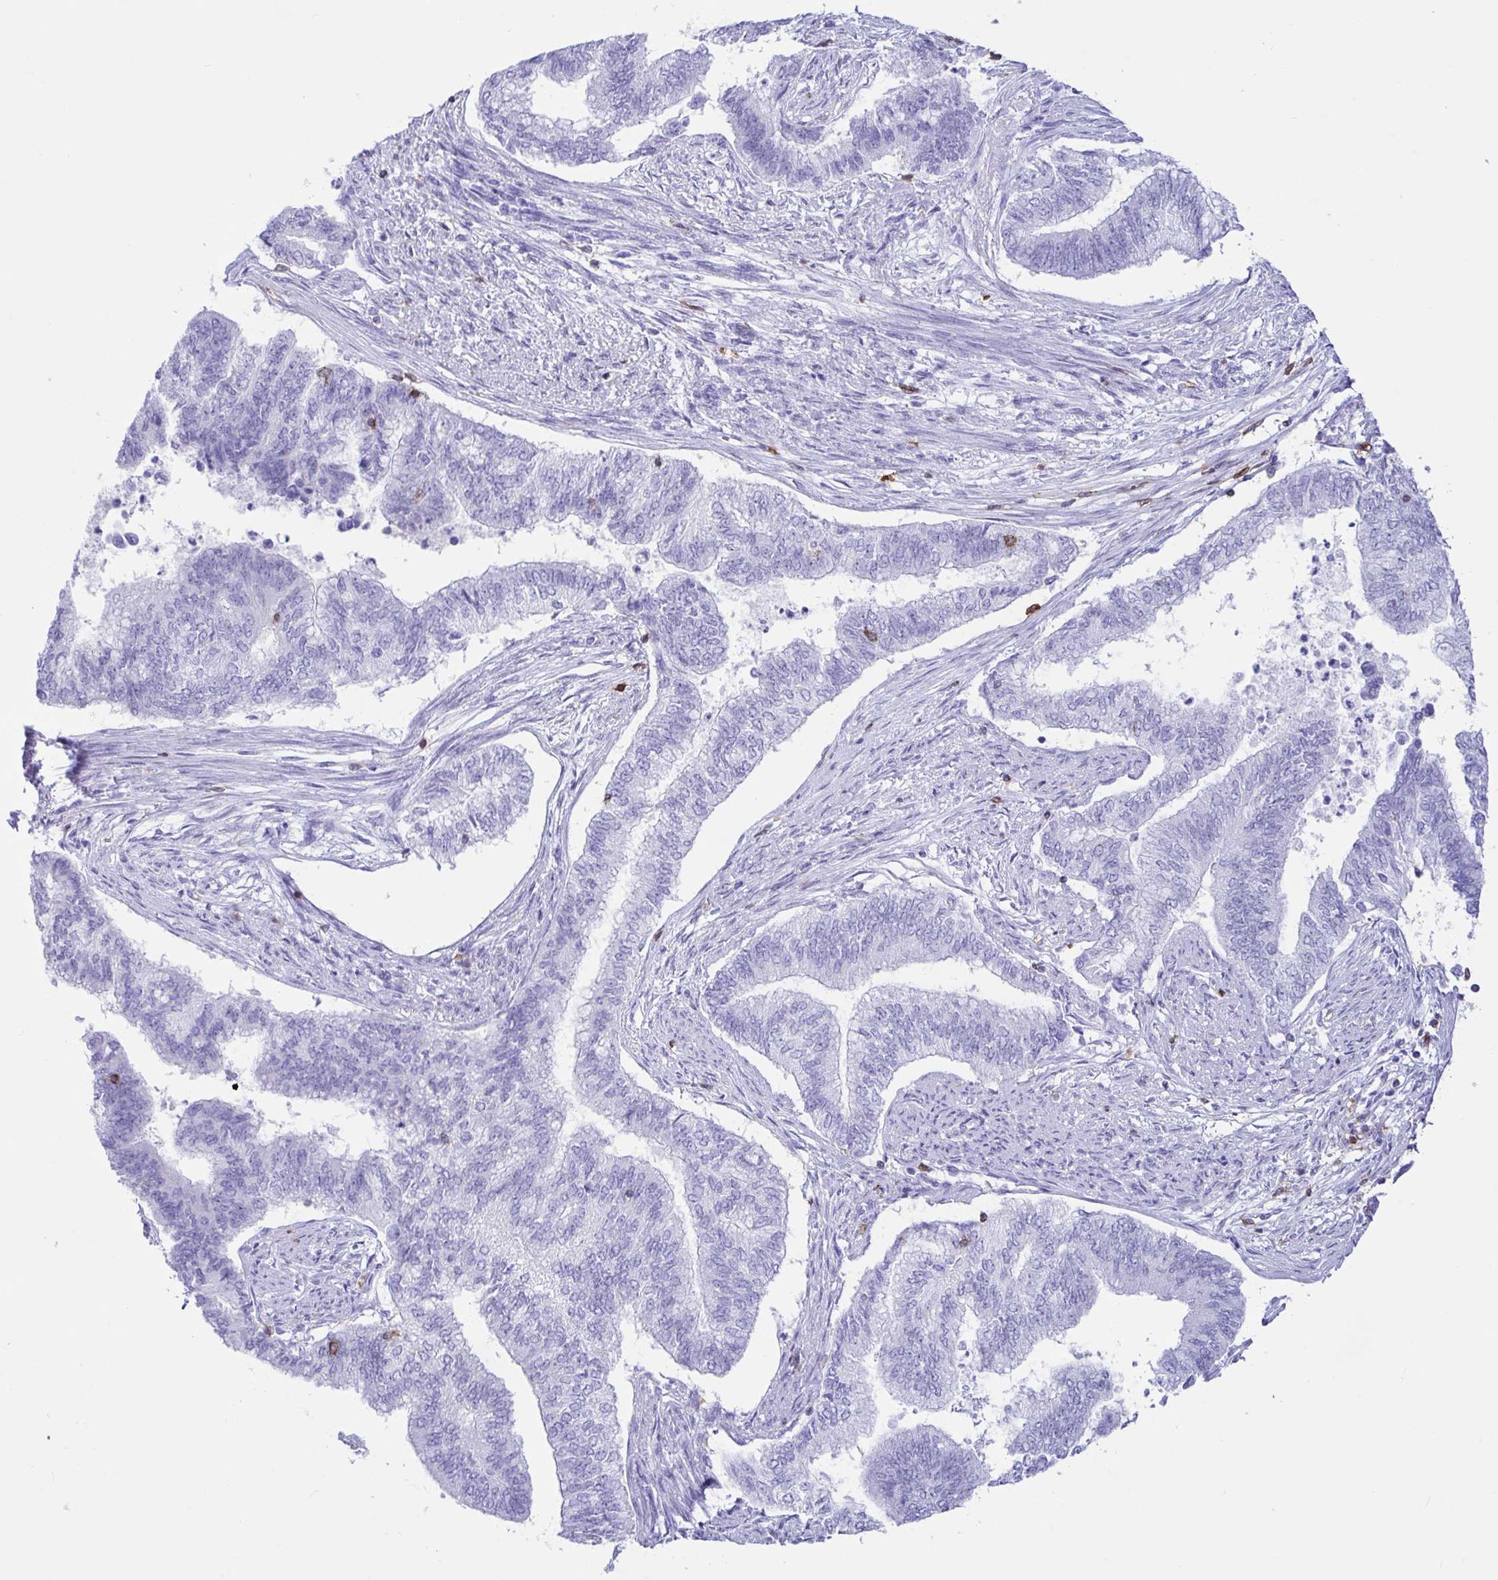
{"staining": {"intensity": "negative", "quantity": "none", "location": "none"}, "tissue": "endometrial cancer", "cell_type": "Tumor cells", "image_type": "cancer", "snomed": [{"axis": "morphology", "description": "Adenocarcinoma, NOS"}, {"axis": "topography", "description": "Endometrium"}], "caption": "This is an immunohistochemistry (IHC) micrograph of endometrial cancer (adenocarcinoma). There is no staining in tumor cells.", "gene": "CD5", "patient": {"sex": "female", "age": 65}}